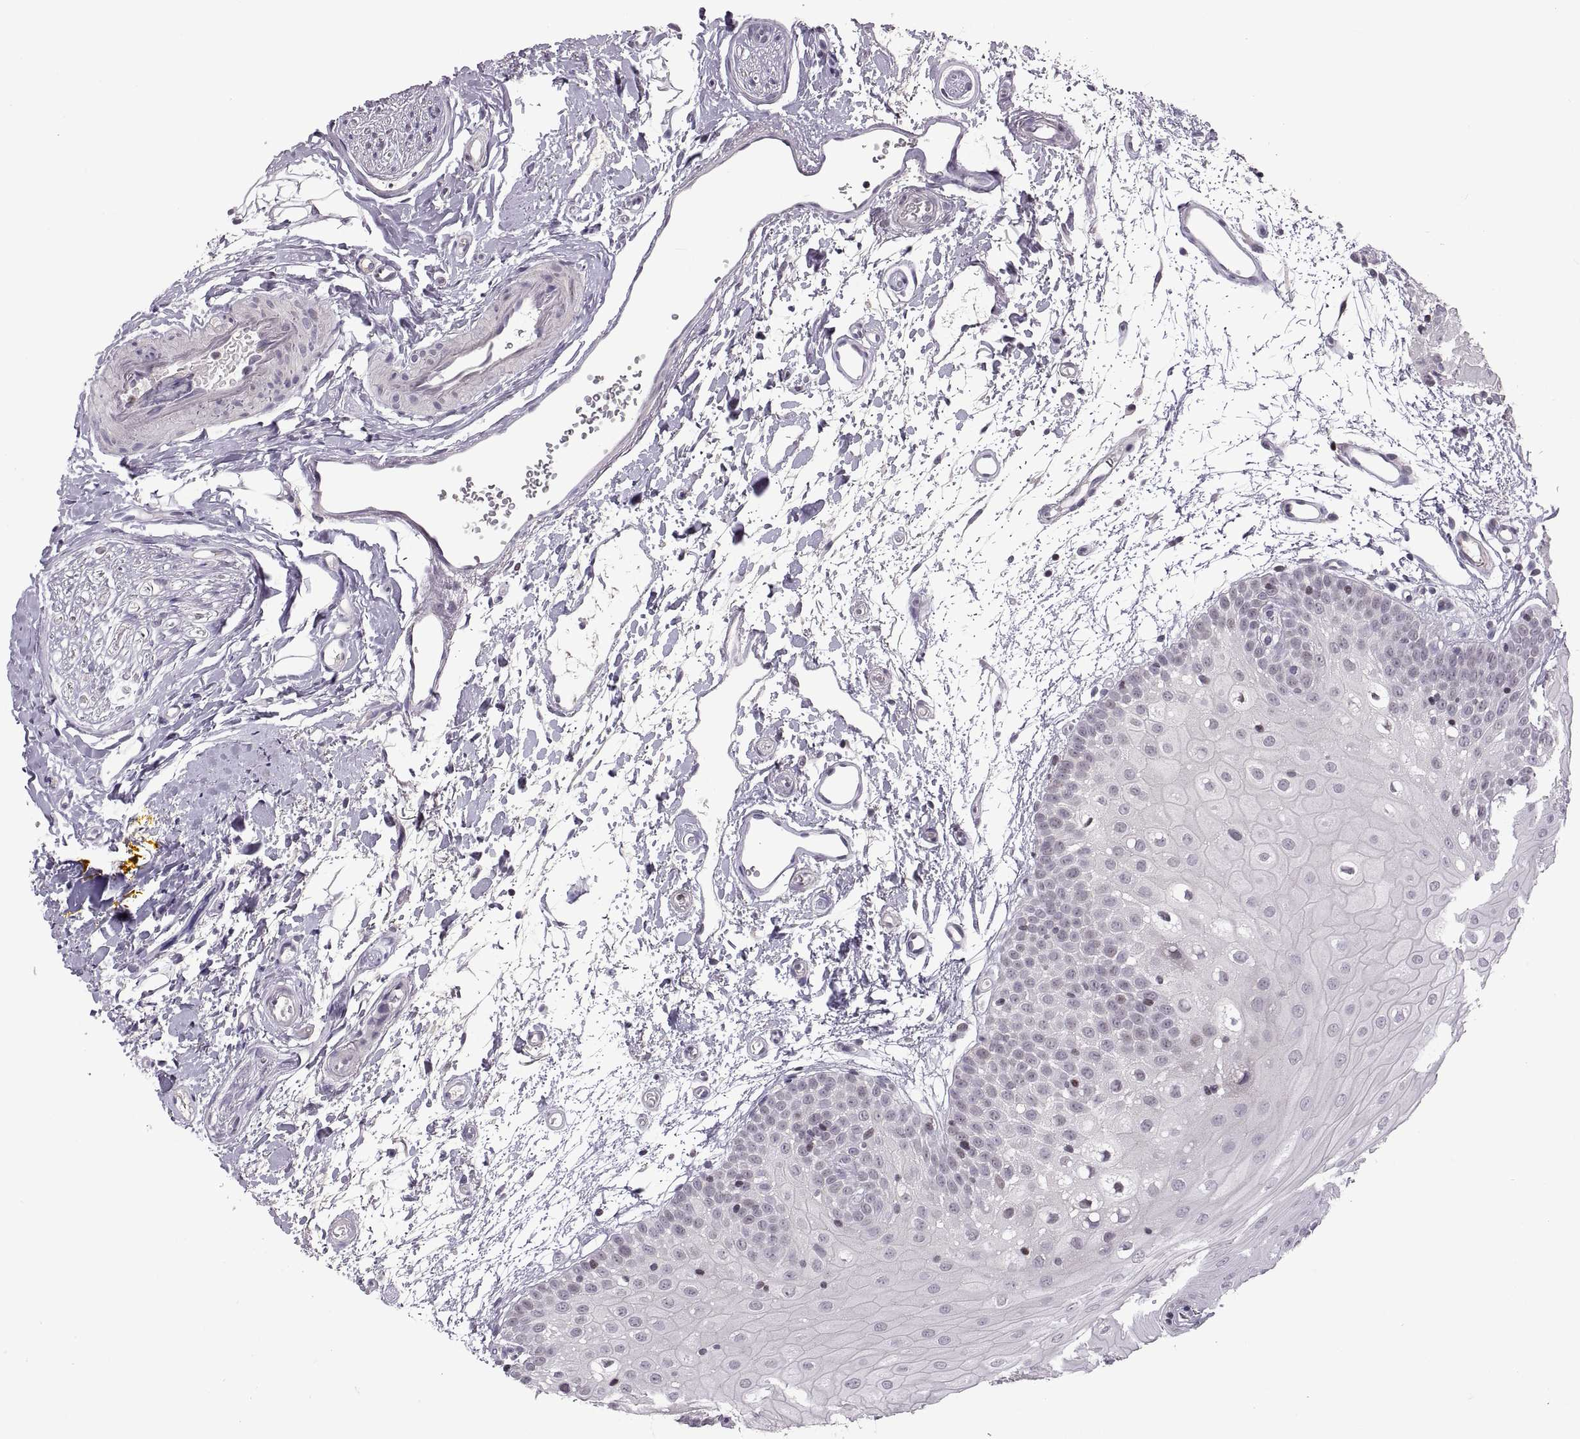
{"staining": {"intensity": "negative", "quantity": "none", "location": "none"}, "tissue": "oral mucosa", "cell_type": "Squamous epithelial cells", "image_type": "normal", "snomed": [{"axis": "morphology", "description": "Normal tissue, NOS"}, {"axis": "morphology", "description": "Squamous cell carcinoma, NOS"}, {"axis": "topography", "description": "Oral tissue"}, {"axis": "topography", "description": "Head-Neck"}], "caption": "The immunohistochemistry histopathology image has no significant staining in squamous epithelial cells of oral mucosa.", "gene": "NEK2", "patient": {"sex": "female", "age": 75}}